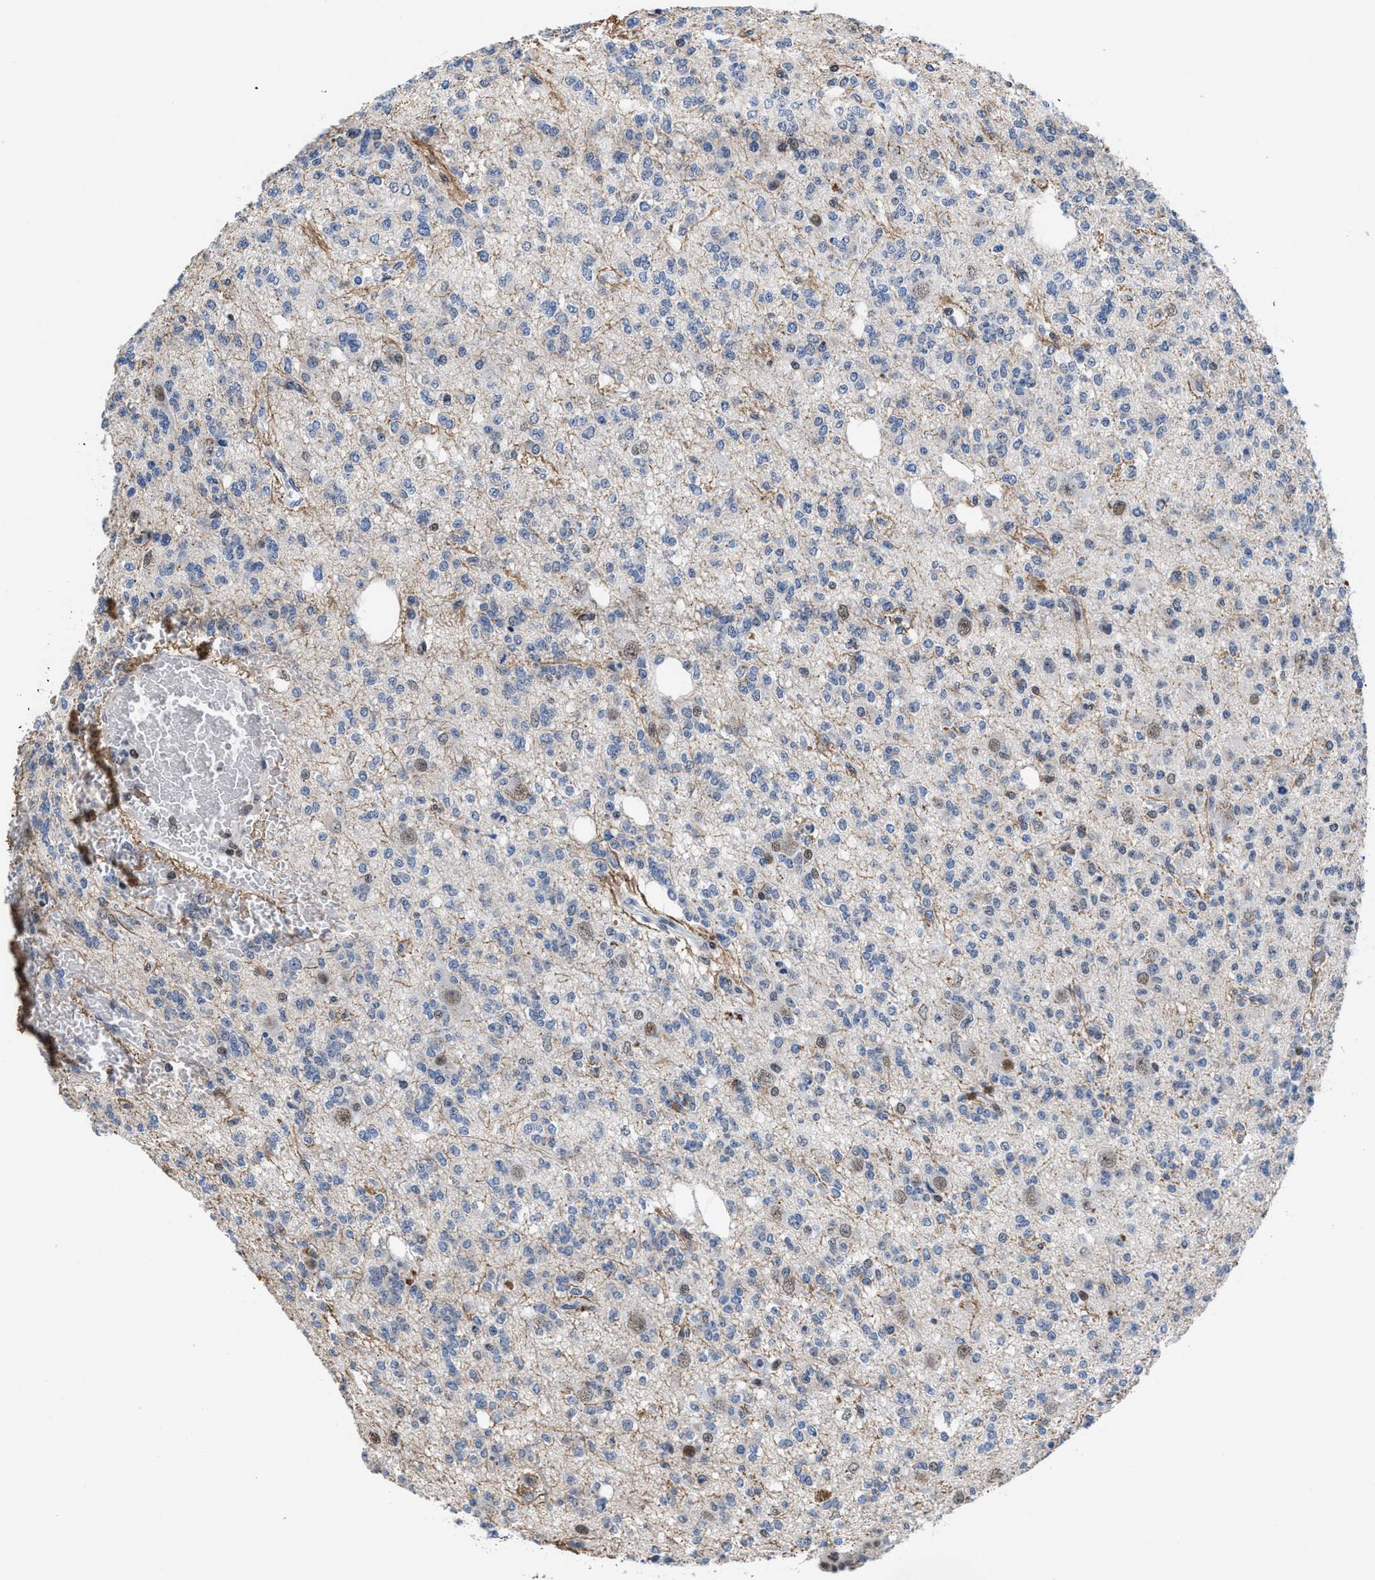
{"staining": {"intensity": "negative", "quantity": "none", "location": "none"}, "tissue": "glioma", "cell_type": "Tumor cells", "image_type": "cancer", "snomed": [{"axis": "morphology", "description": "Glioma, malignant, Low grade"}, {"axis": "topography", "description": "Brain"}], "caption": "Immunohistochemistry photomicrograph of glioma stained for a protein (brown), which reveals no positivity in tumor cells.", "gene": "WDR81", "patient": {"sex": "male", "age": 38}}